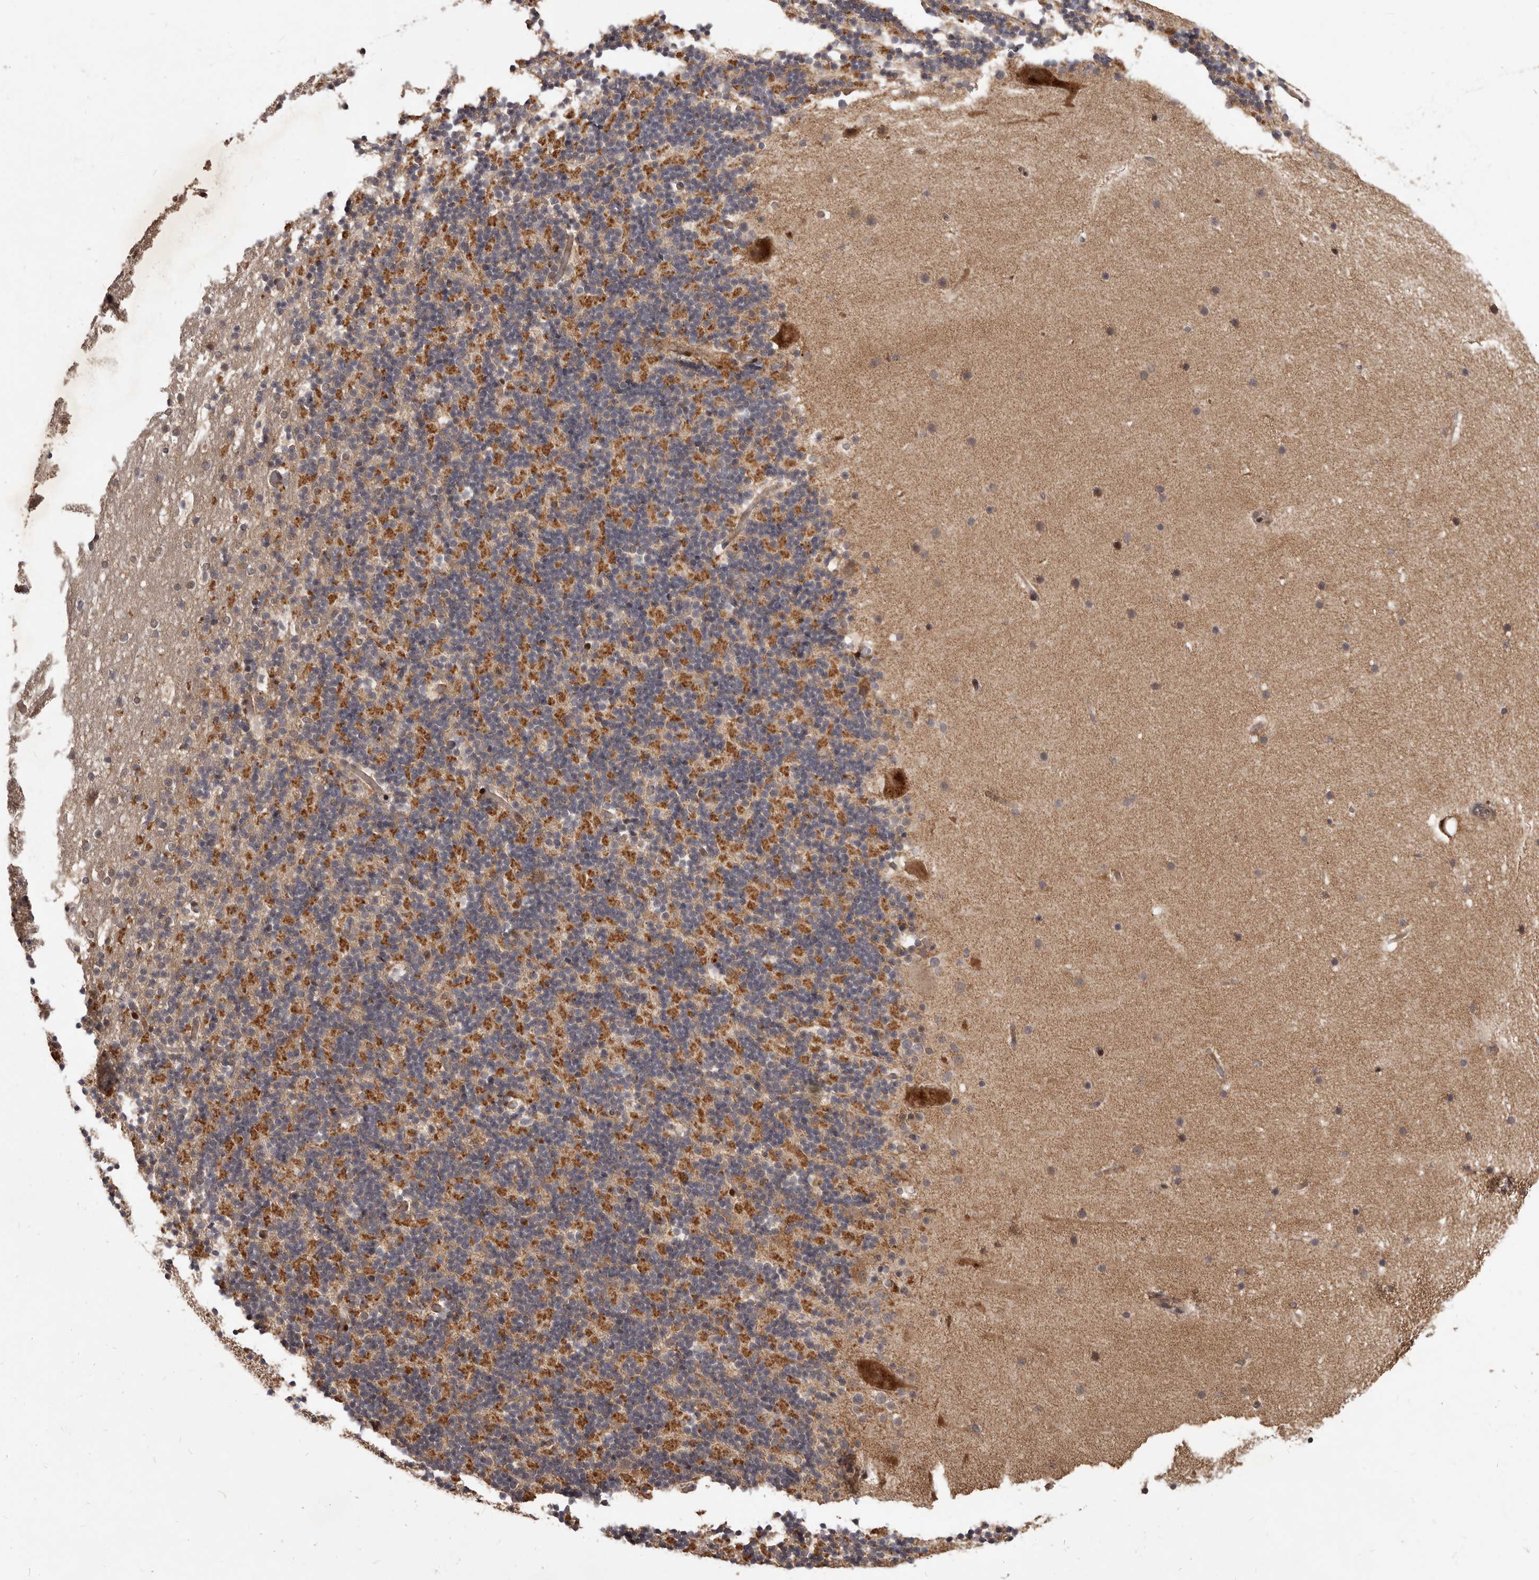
{"staining": {"intensity": "moderate", "quantity": ">75%", "location": "cytoplasmic/membranous"}, "tissue": "cerebellum", "cell_type": "Cells in granular layer", "image_type": "normal", "snomed": [{"axis": "morphology", "description": "Normal tissue, NOS"}, {"axis": "topography", "description": "Cerebellum"}], "caption": "Immunohistochemistry staining of benign cerebellum, which shows medium levels of moderate cytoplasmic/membranous staining in about >75% of cells in granular layer indicating moderate cytoplasmic/membranous protein positivity. The staining was performed using DAB (3,3'-diaminobenzidine) (brown) for protein detection and nuclei were counterstained in hematoxylin (blue).", "gene": "GABPB2", "patient": {"sex": "male", "age": 57}}